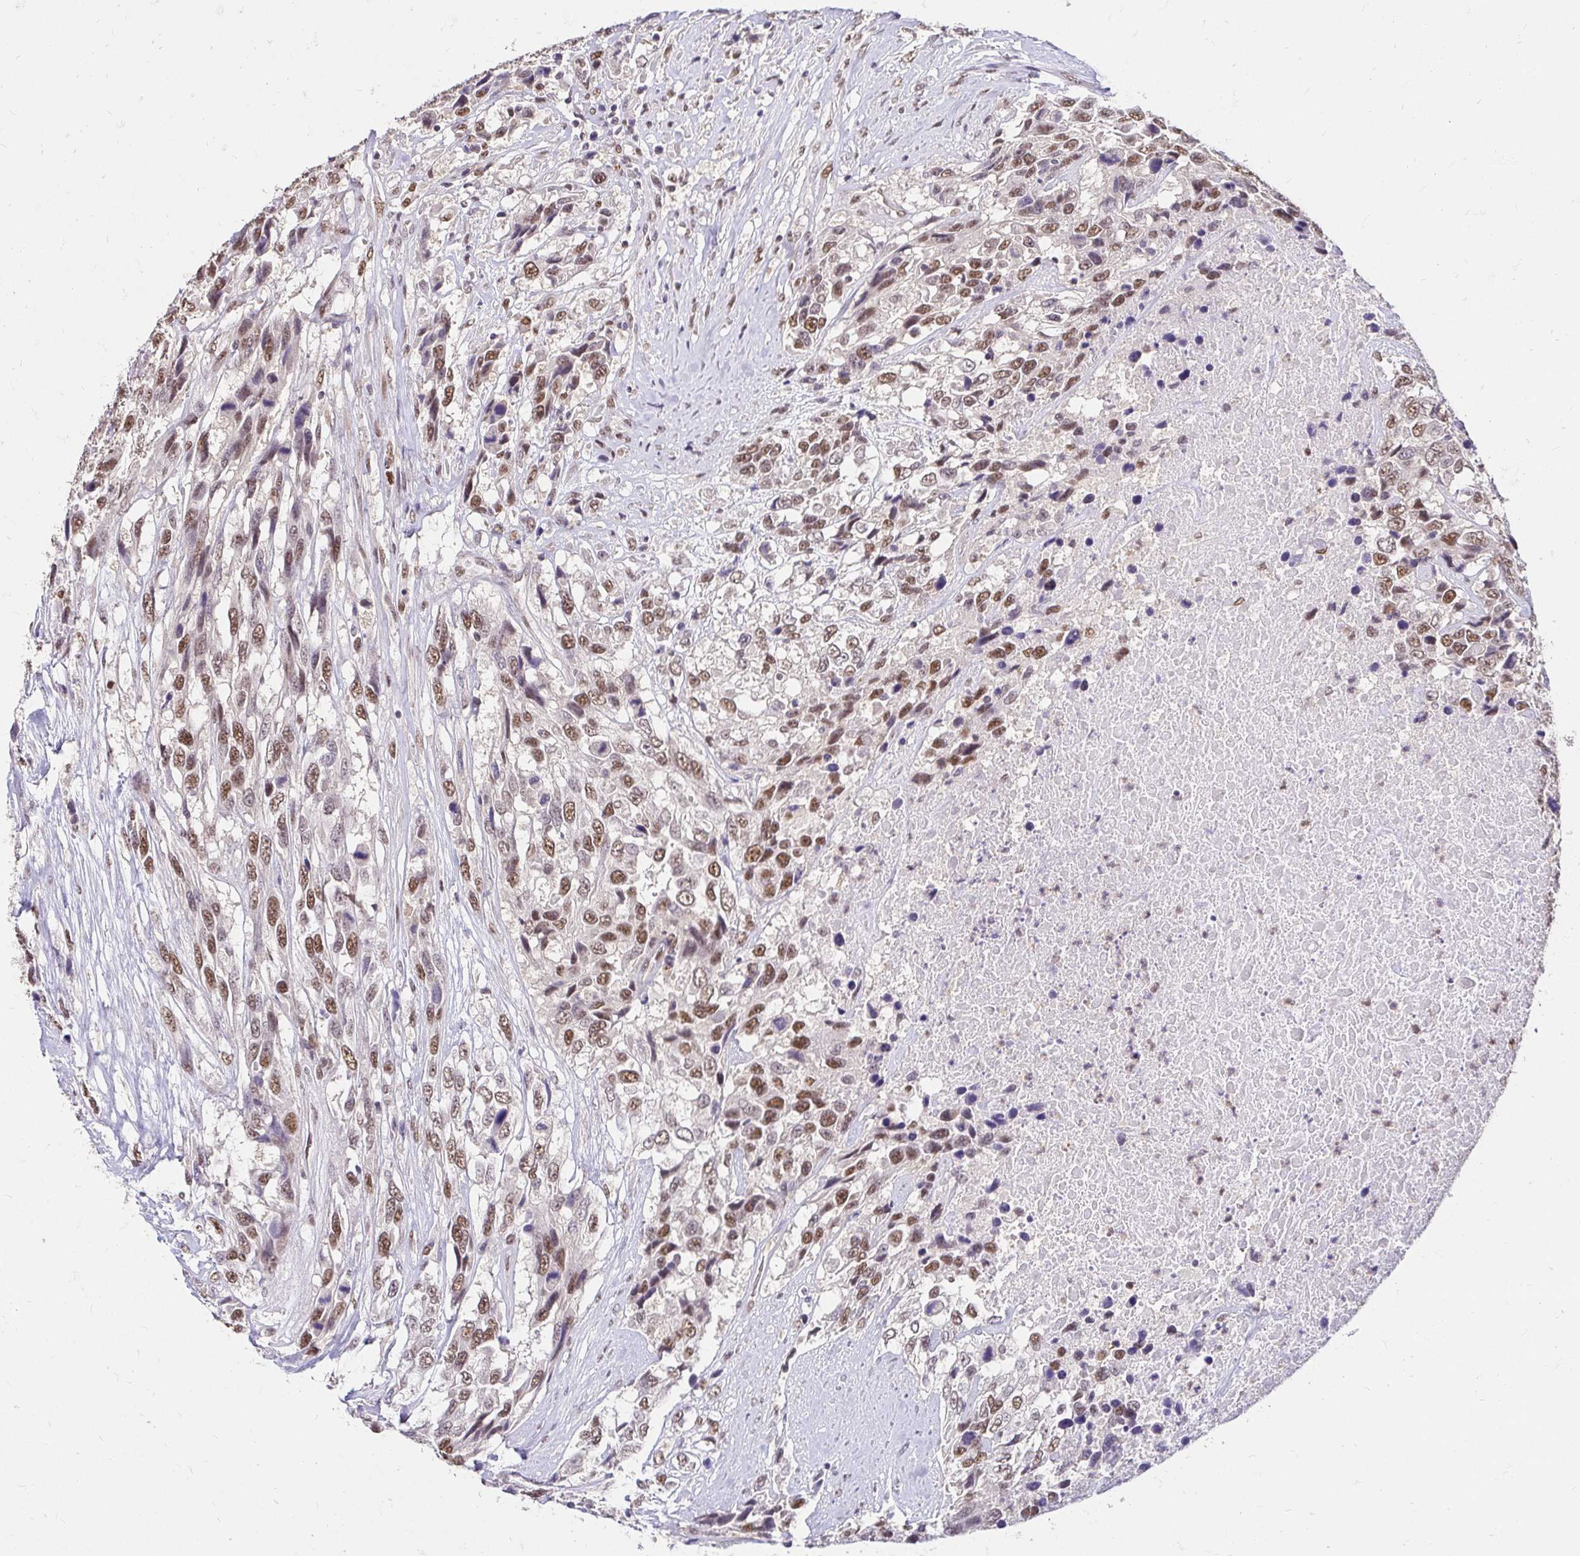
{"staining": {"intensity": "moderate", "quantity": ">75%", "location": "nuclear"}, "tissue": "urothelial cancer", "cell_type": "Tumor cells", "image_type": "cancer", "snomed": [{"axis": "morphology", "description": "Urothelial carcinoma, High grade"}, {"axis": "topography", "description": "Urinary bladder"}], "caption": "DAB immunohistochemical staining of high-grade urothelial carcinoma reveals moderate nuclear protein staining in about >75% of tumor cells. (DAB (3,3'-diaminobenzidine) = brown stain, brightfield microscopy at high magnification).", "gene": "RIMS4", "patient": {"sex": "female", "age": 70}}